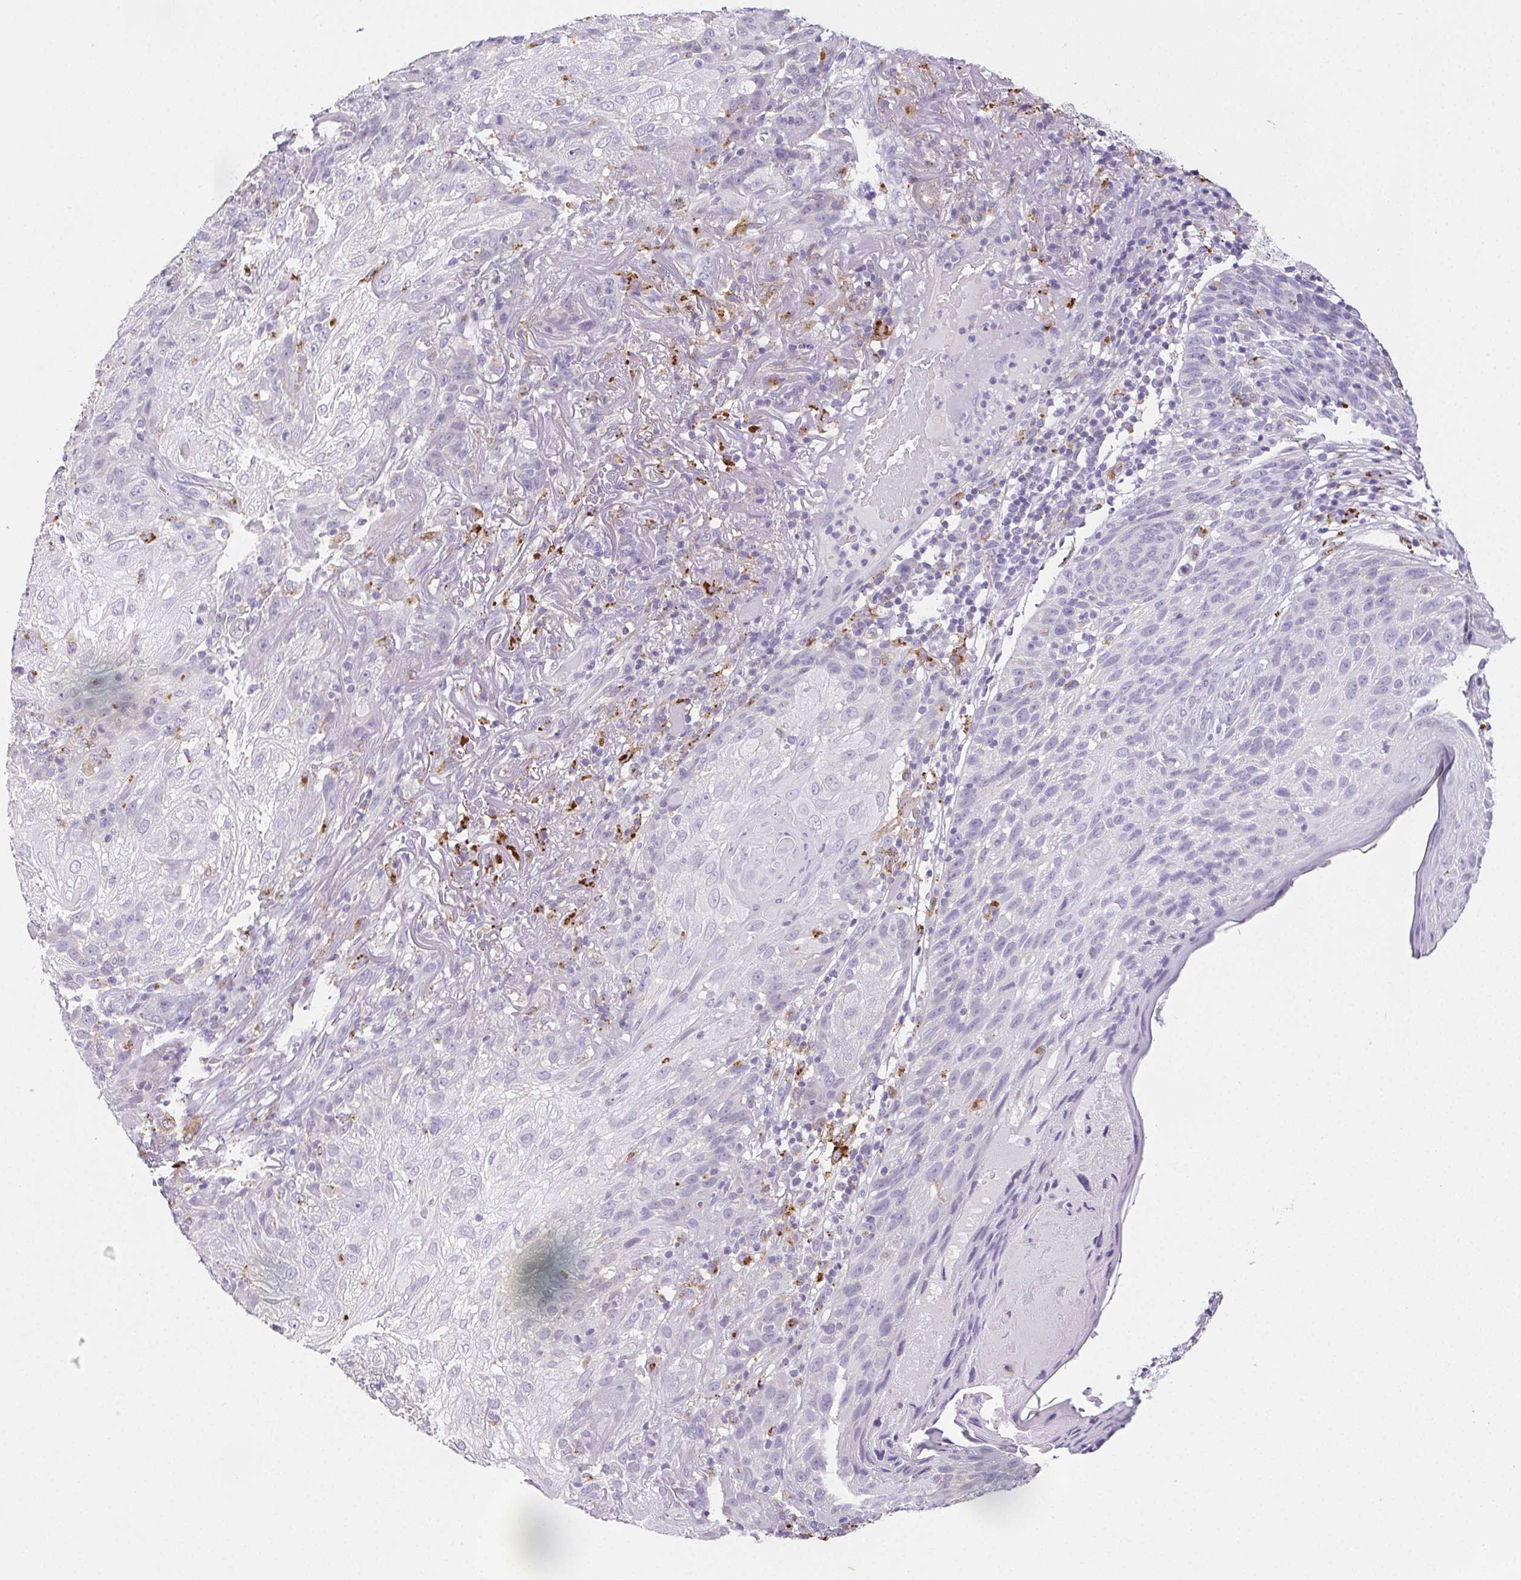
{"staining": {"intensity": "negative", "quantity": "none", "location": "none"}, "tissue": "skin cancer", "cell_type": "Tumor cells", "image_type": "cancer", "snomed": [{"axis": "morphology", "description": "Normal tissue, NOS"}, {"axis": "morphology", "description": "Squamous cell carcinoma, NOS"}, {"axis": "topography", "description": "Skin"}], "caption": "A photomicrograph of skin squamous cell carcinoma stained for a protein shows no brown staining in tumor cells.", "gene": "LIPA", "patient": {"sex": "female", "age": 83}}